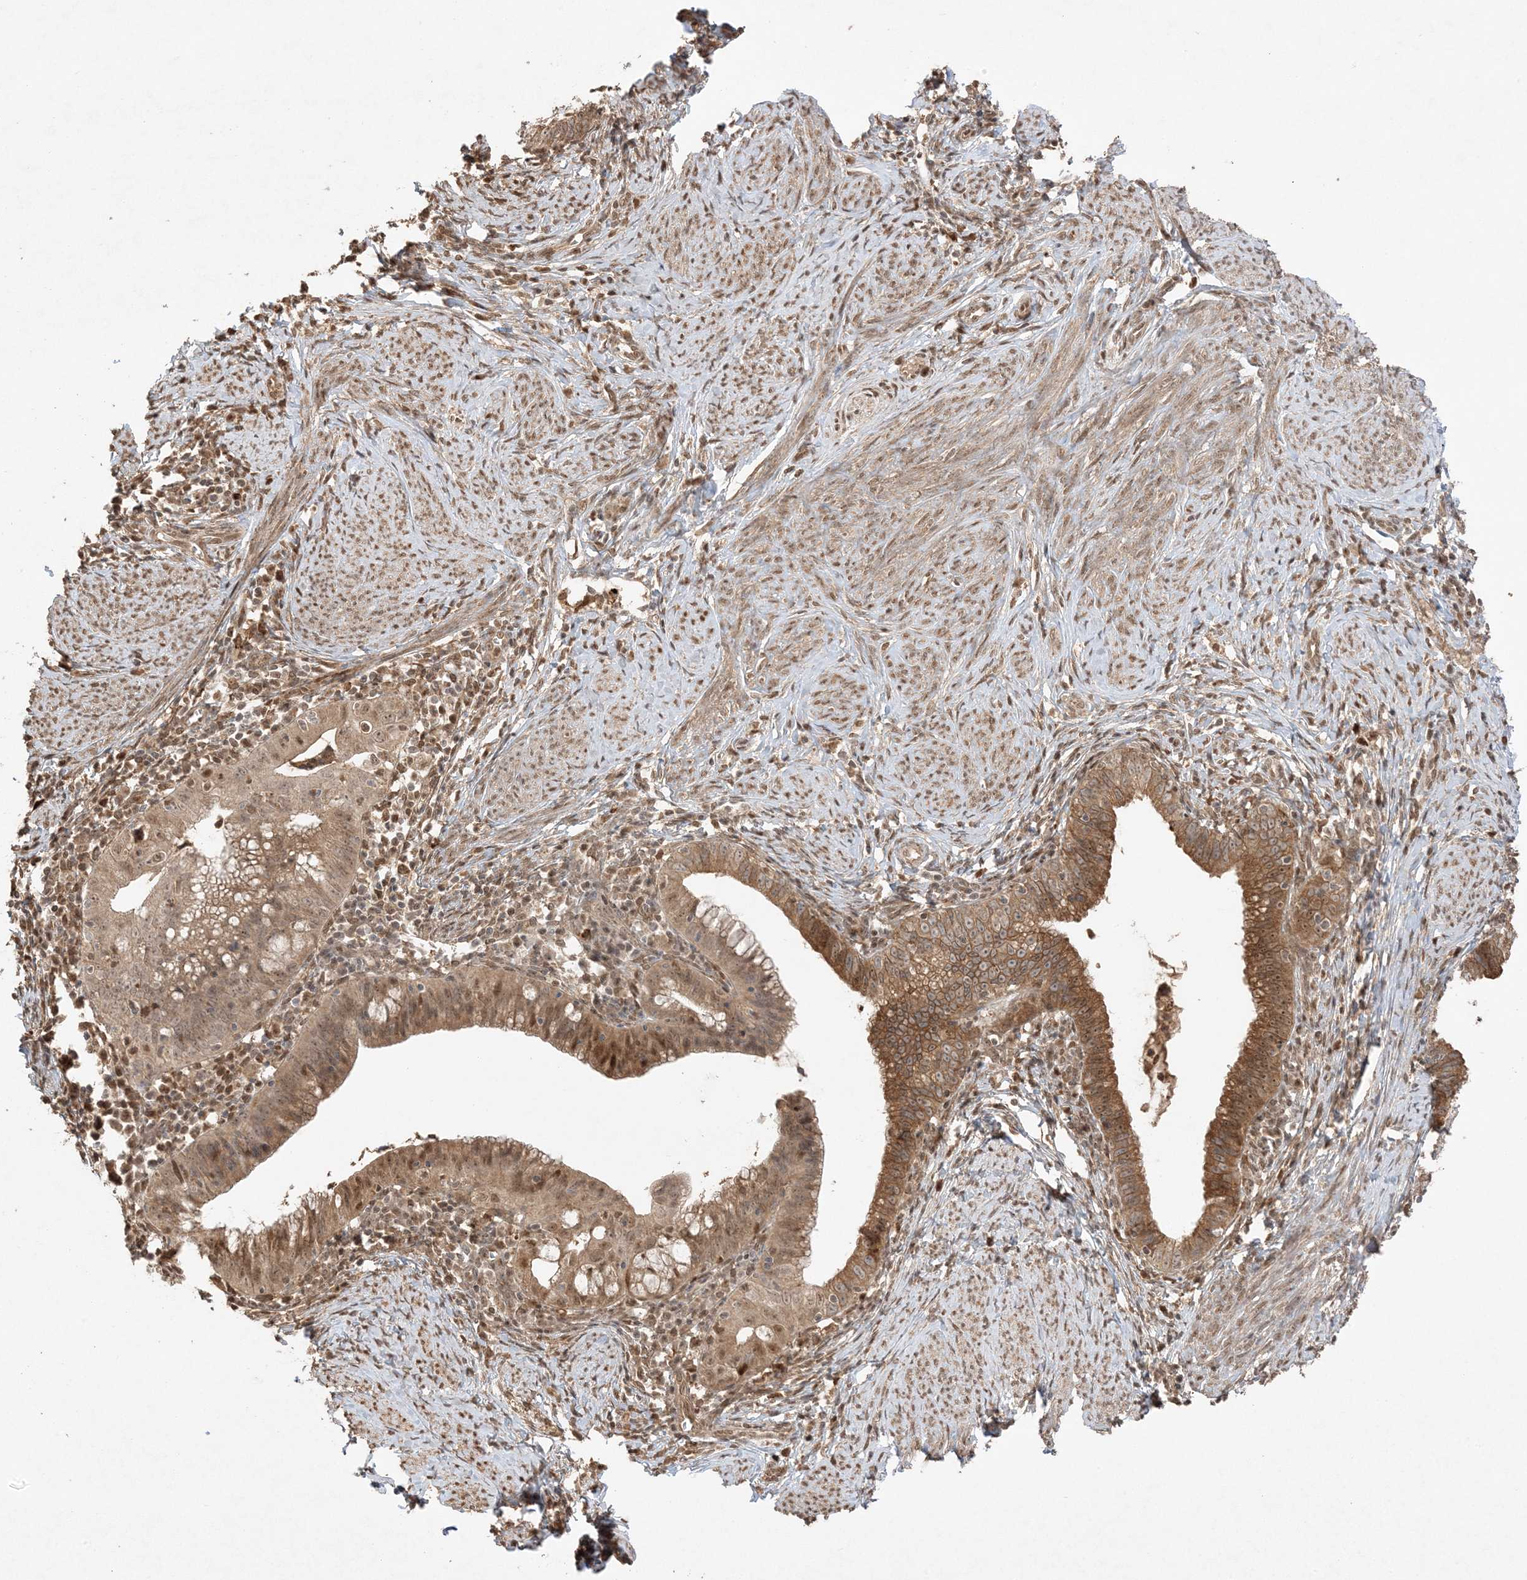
{"staining": {"intensity": "moderate", "quantity": ">75%", "location": "cytoplasmic/membranous,nuclear"}, "tissue": "cervical cancer", "cell_type": "Tumor cells", "image_type": "cancer", "snomed": [{"axis": "morphology", "description": "Adenocarcinoma, NOS"}, {"axis": "topography", "description": "Cervix"}], "caption": "Immunohistochemistry of human cervical cancer reveals medium levels of moderate cytoplasmic/membranous and nuclear staining in about >75% of tumor cells. The protein is stained brown, and the nuclei are stained in blue (DAB IHC with brightfield microscopy, high magnification).", "gene": "ZBTB41", "patient": {"sex": "female", "age": 36}}